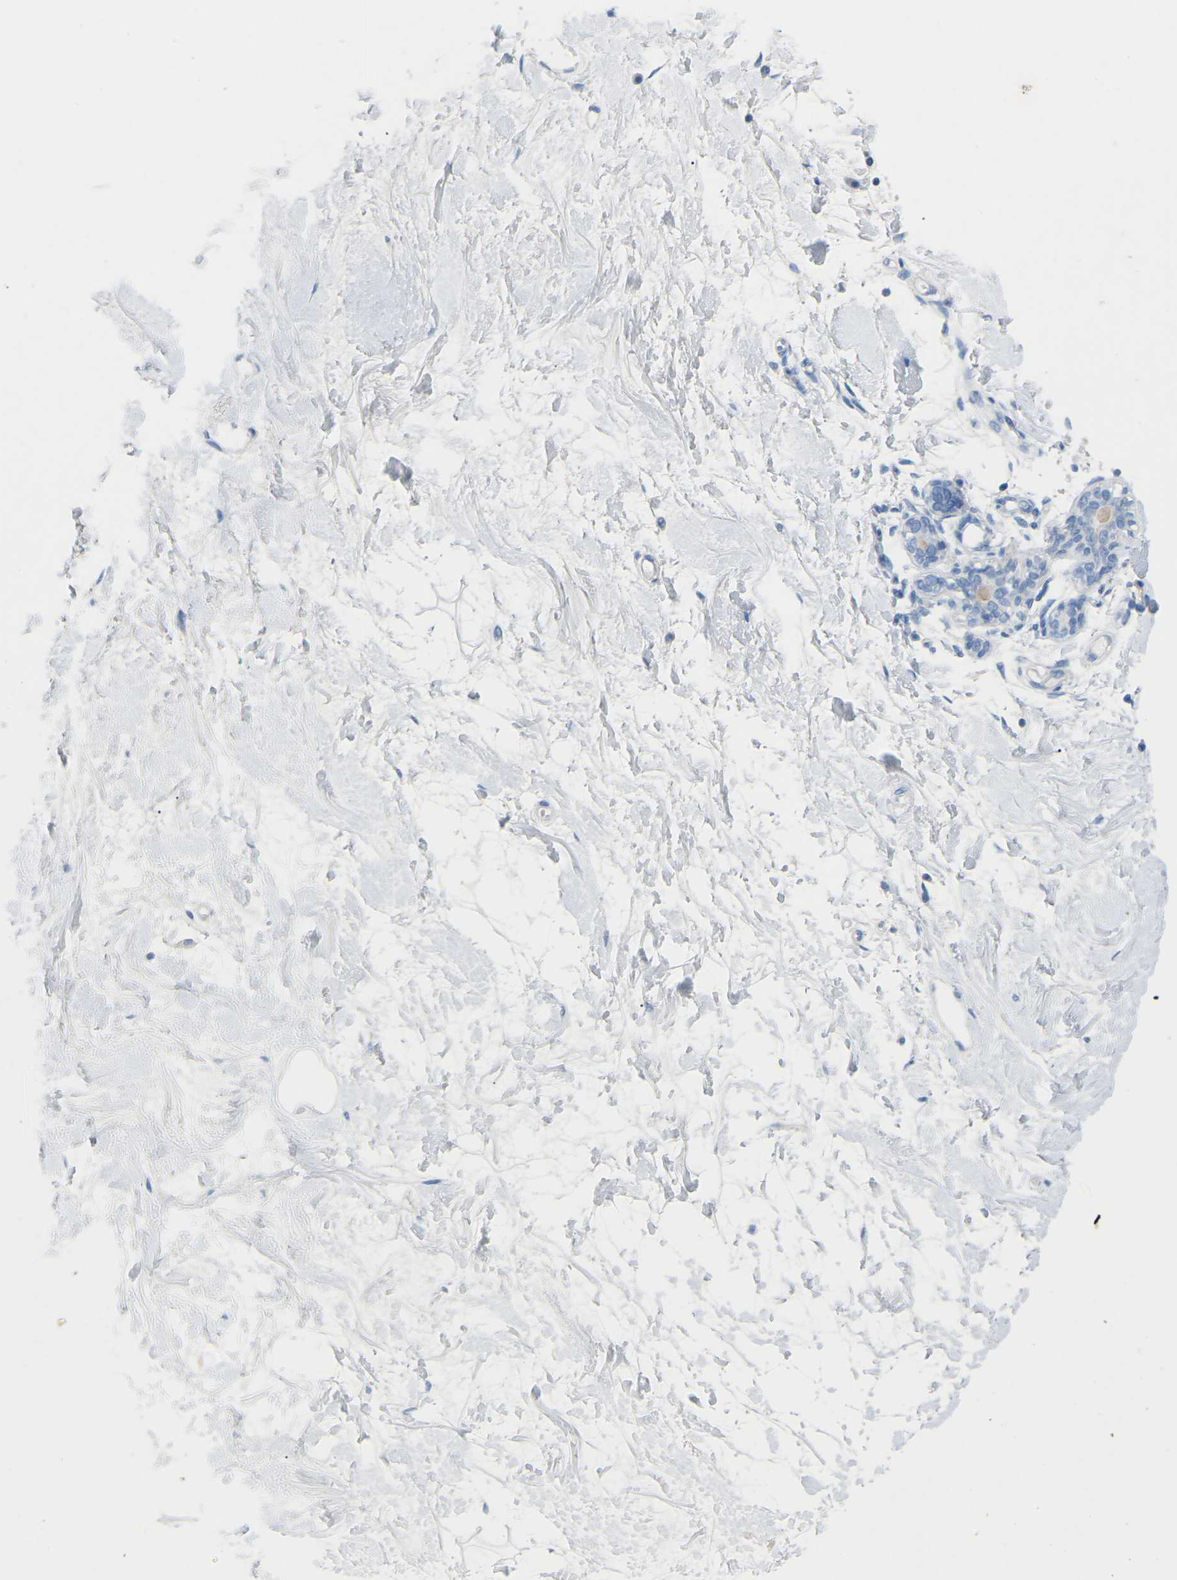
{"staining": {"intensity": "negative", "quantity": "none", "location": "none"}, "tissue": "breast", "cell_type": "Adipocytes", "image_type": "normal", "snomed": [{"axis": "morphology", "description": "Normal tissue, NOS"}, {"axis": "morphology", "description": "Lobular carcinoma"}, {"axis": "topography", "description": "Breast"}], "caption": "Benign breast was stained to show a protein in brown. There is no significant staining in adipocytes.", "gene": "HBG2", "patient": {"sex": "female", "age": 59}}